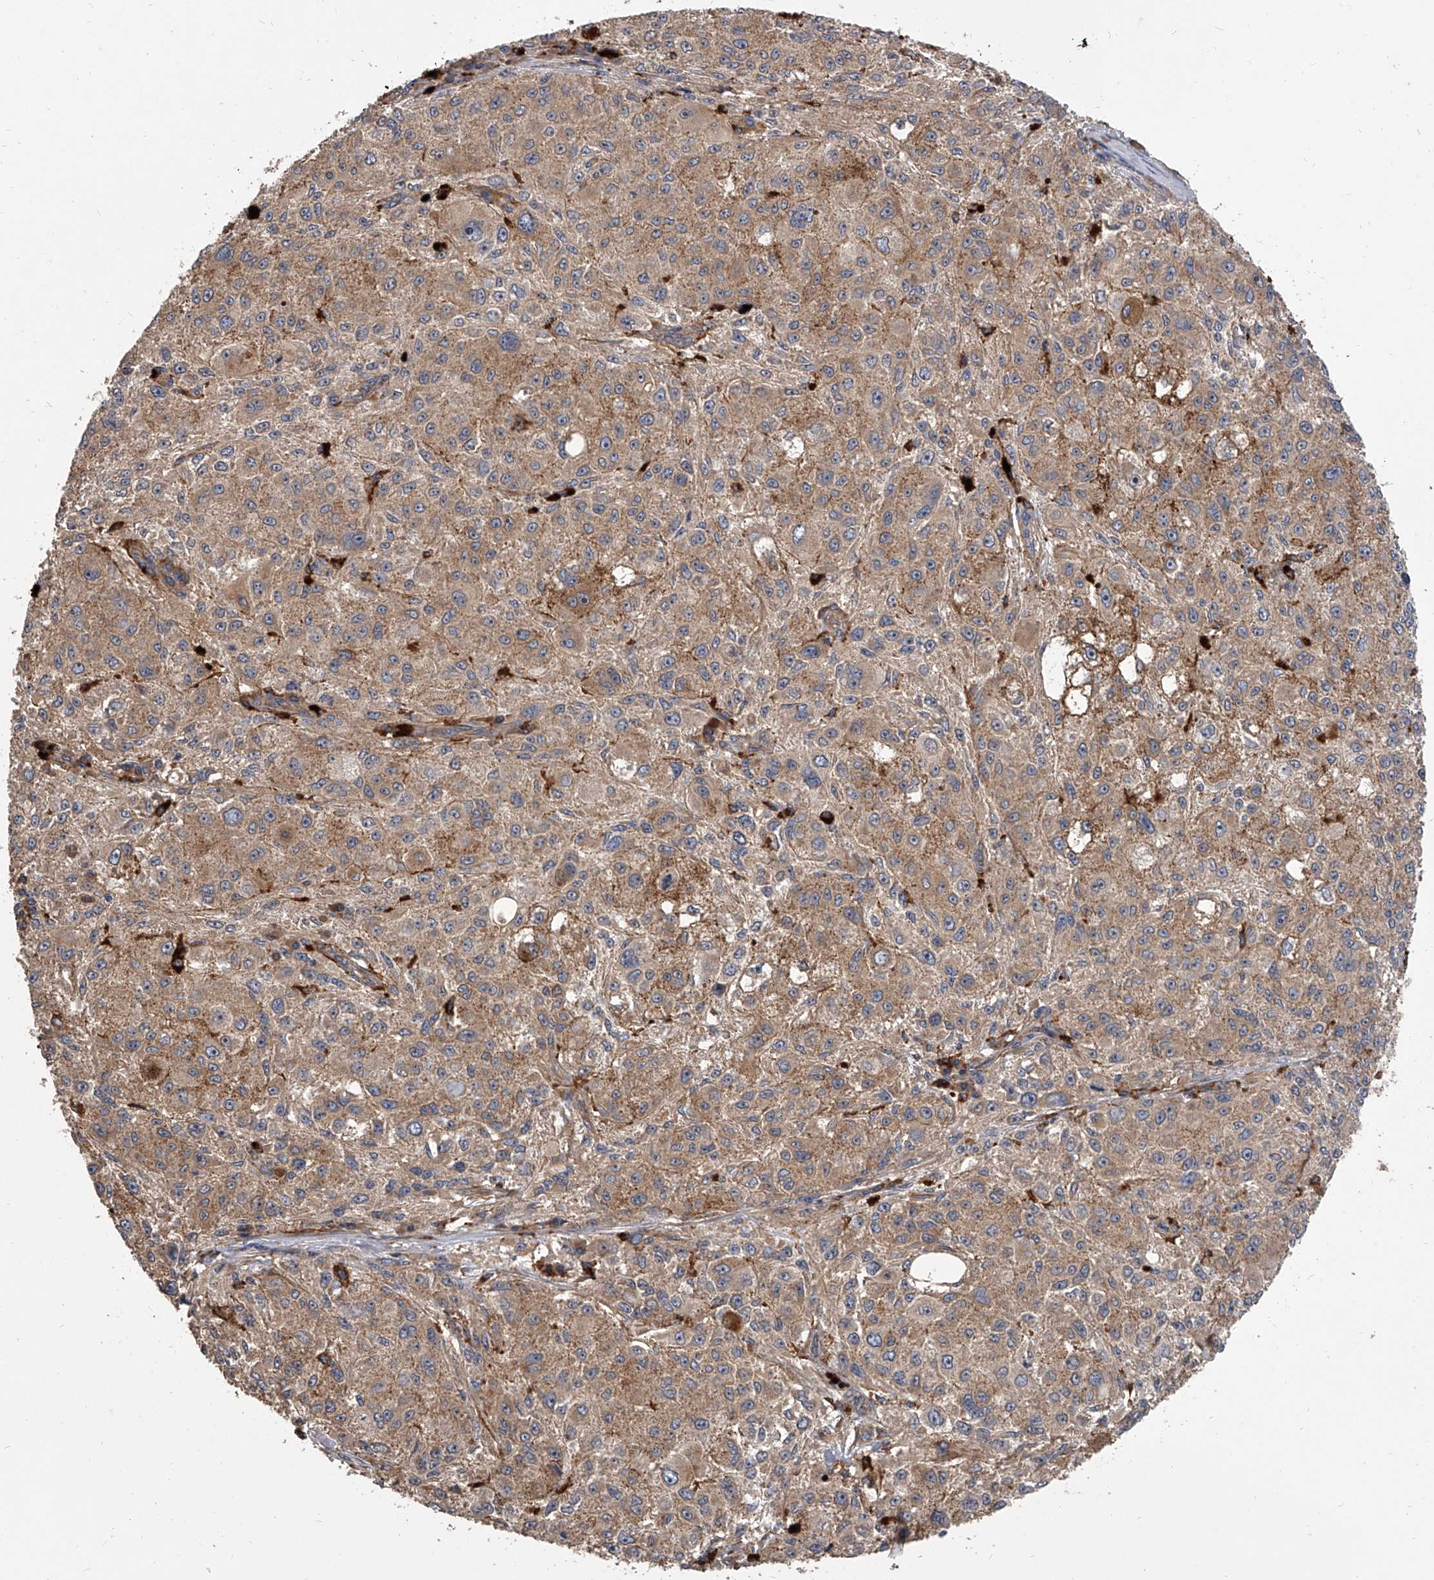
{"staining": {"intensity": "weak", "quantity": ">75%", "location": "cytoplasmic/membranous"}, "tissue": "melanoma", "cell_type": "Tumor cells", "image_type": "cancer", "snomed": [{"axis": "morphology", "description": "Necrosis, NOS"}, {"axis": "morphology", "description": "Malignant melanoma, NOS"}, {"axis": "topography", "description": "Skin"}], "caption": "Immunohistochemistry (IHC) histopathology image of malignant melanoma stained for a protein (brown), which displays low levels of weak cytoplasmic/membranous positivity in about >75% of tumor cells.", "gene": "EXOC4", "patient": {"sex": "female", "age": 87}}